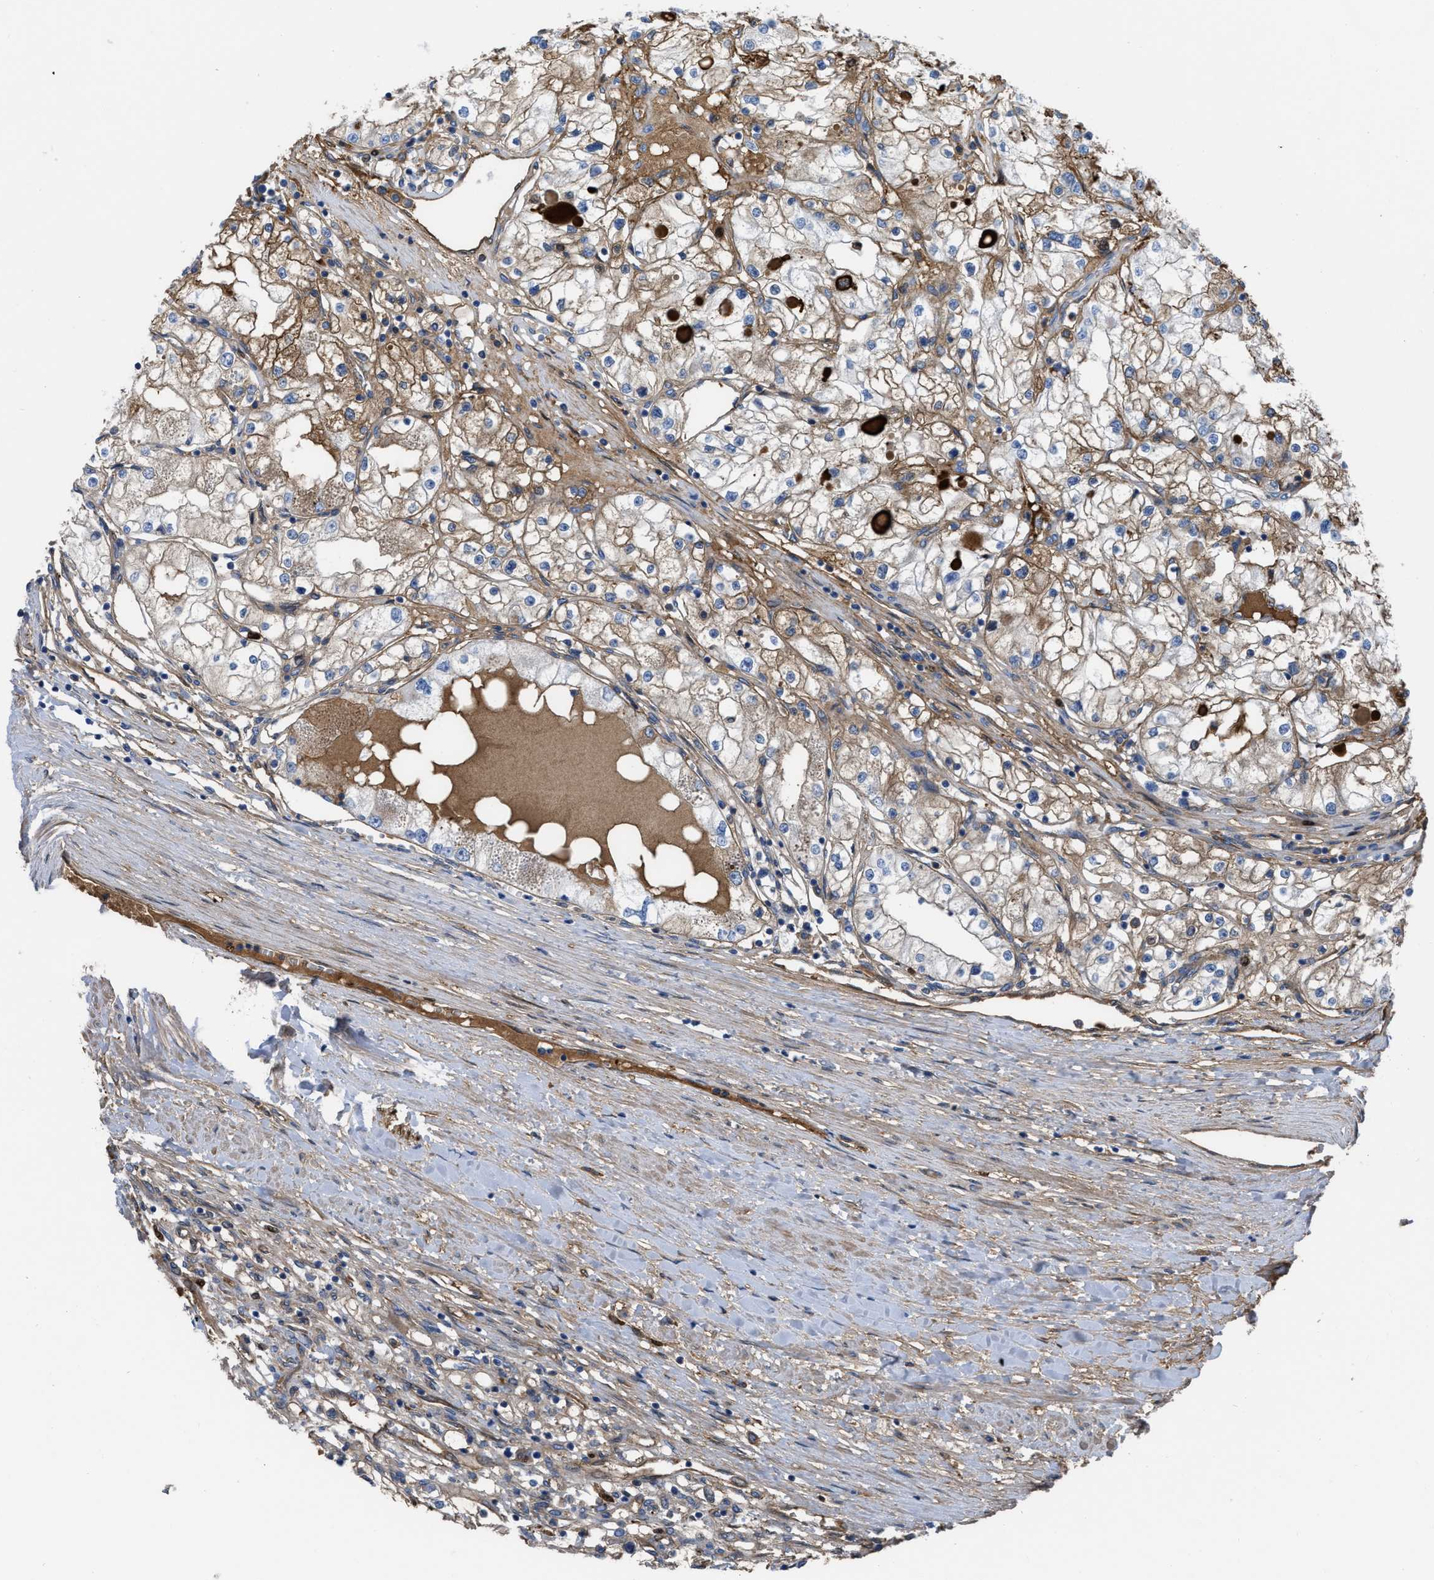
{"staining": {"intensity": "moderate", "quantity": "25%-75%", "location": "cytoplasmic/membranous"}, "tissue": "renal cancer", "cell_type": "Tumor cells", "image_type": "cancer", "snomed": [{"axis": "morphology", "description": "Adenocarcinoma, NOS"}, {"axis": "topography", "description": "Kidney"}], "caption": "A medium amount of moderate cytoplasmic/membranous expression is identified in about 25%-75% of tumor cells in renal cancer tissue.", "gene": "TRIOBP", "patient": {"sex": "male", "age": 68}}